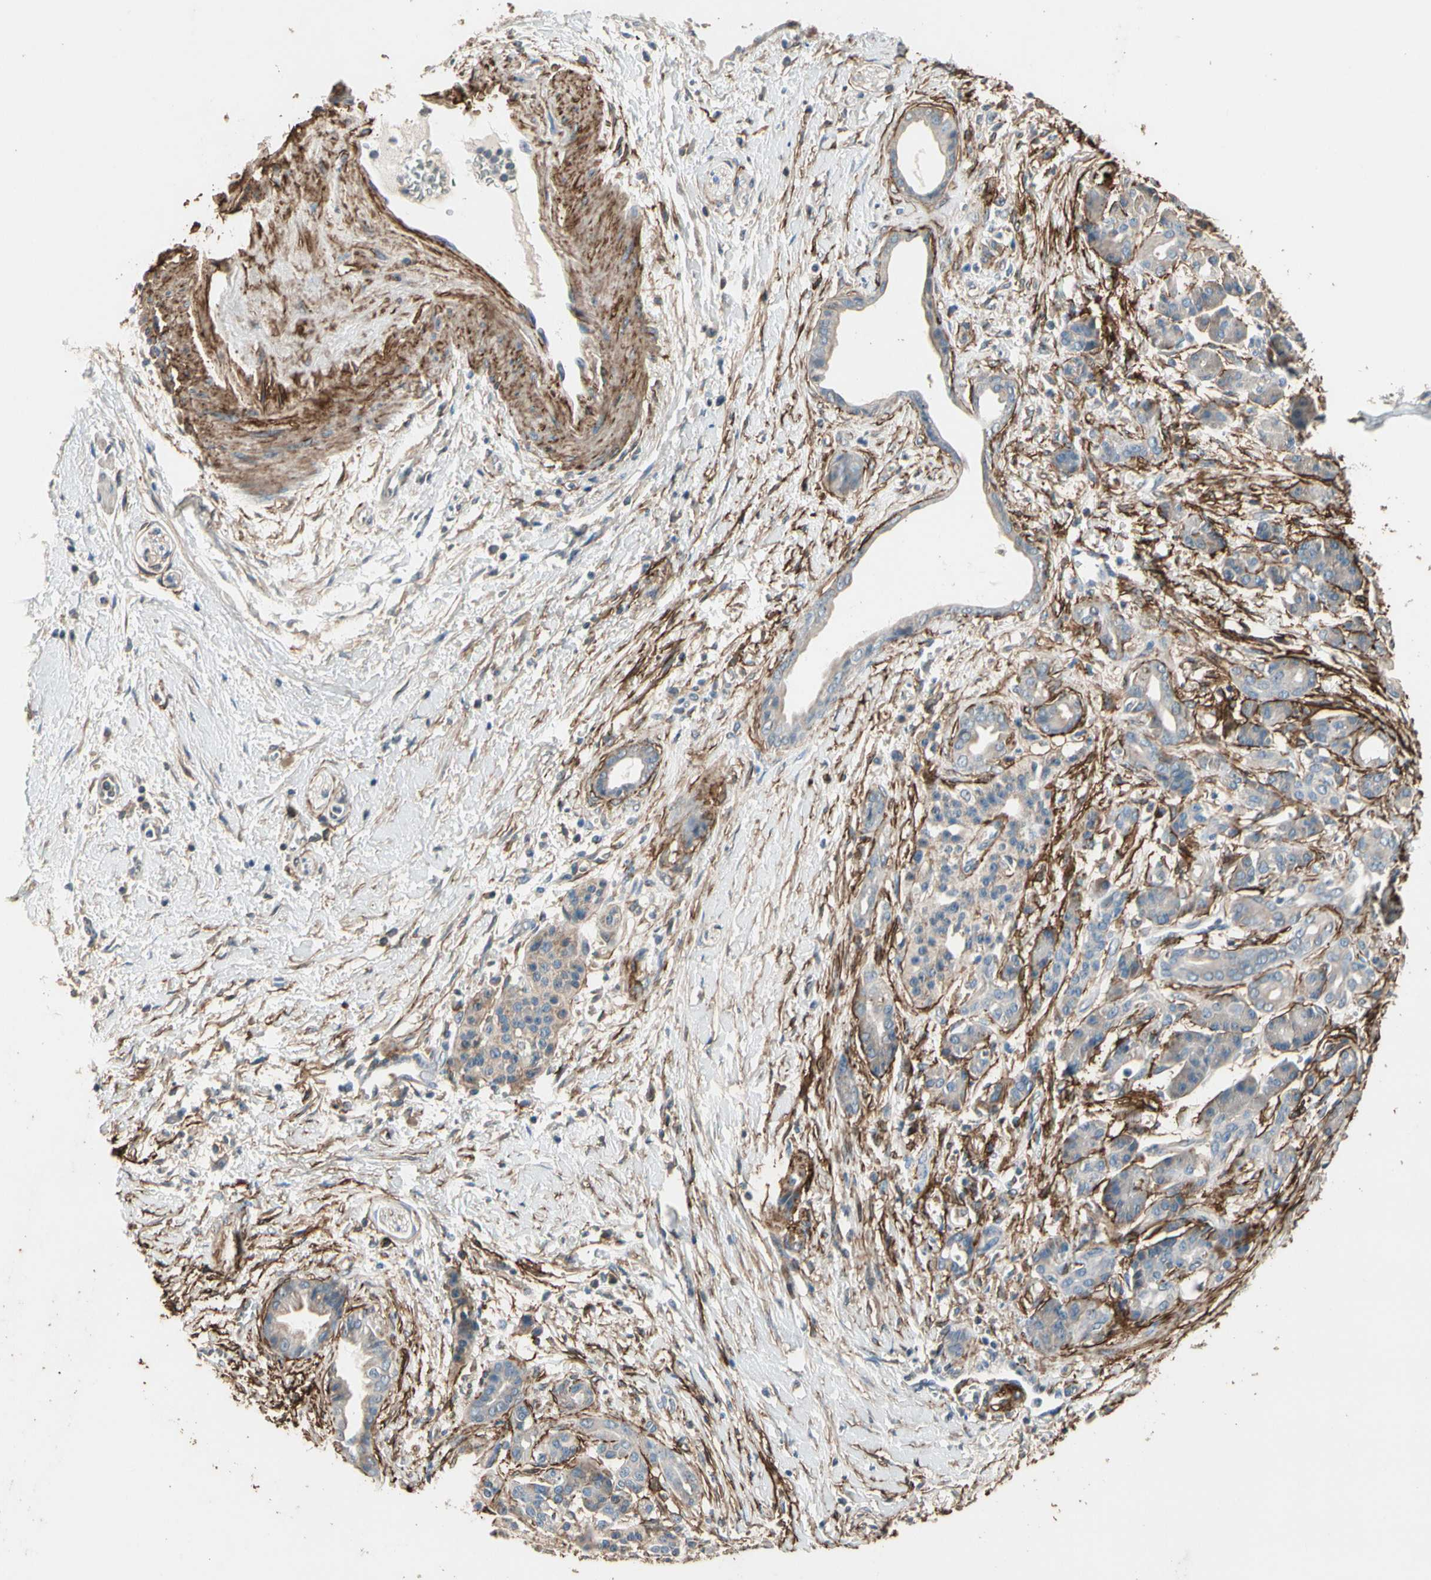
{"staining": {"intensity": "weak", "quantity": ">75%", "location": "cytoplasmic/membranous"}, "tissue": "pancreatic cancer", "cell_type": "Tumor cells", "image_type": "cancer", "snomed": [{"axis": "morphology", "description": "Adenocarcinoma, NOS"}, {"axis": "topography", "description": "Pancreas"}], "caption": "IHC (DAB) staining of adenocarcinoma (pancreatic) shows weak cytoplasmic/membranous protein positivity in about >75% of tumor cells.", "gene": "SUSD2", "patient": {"sex": "male", "age": 59}}